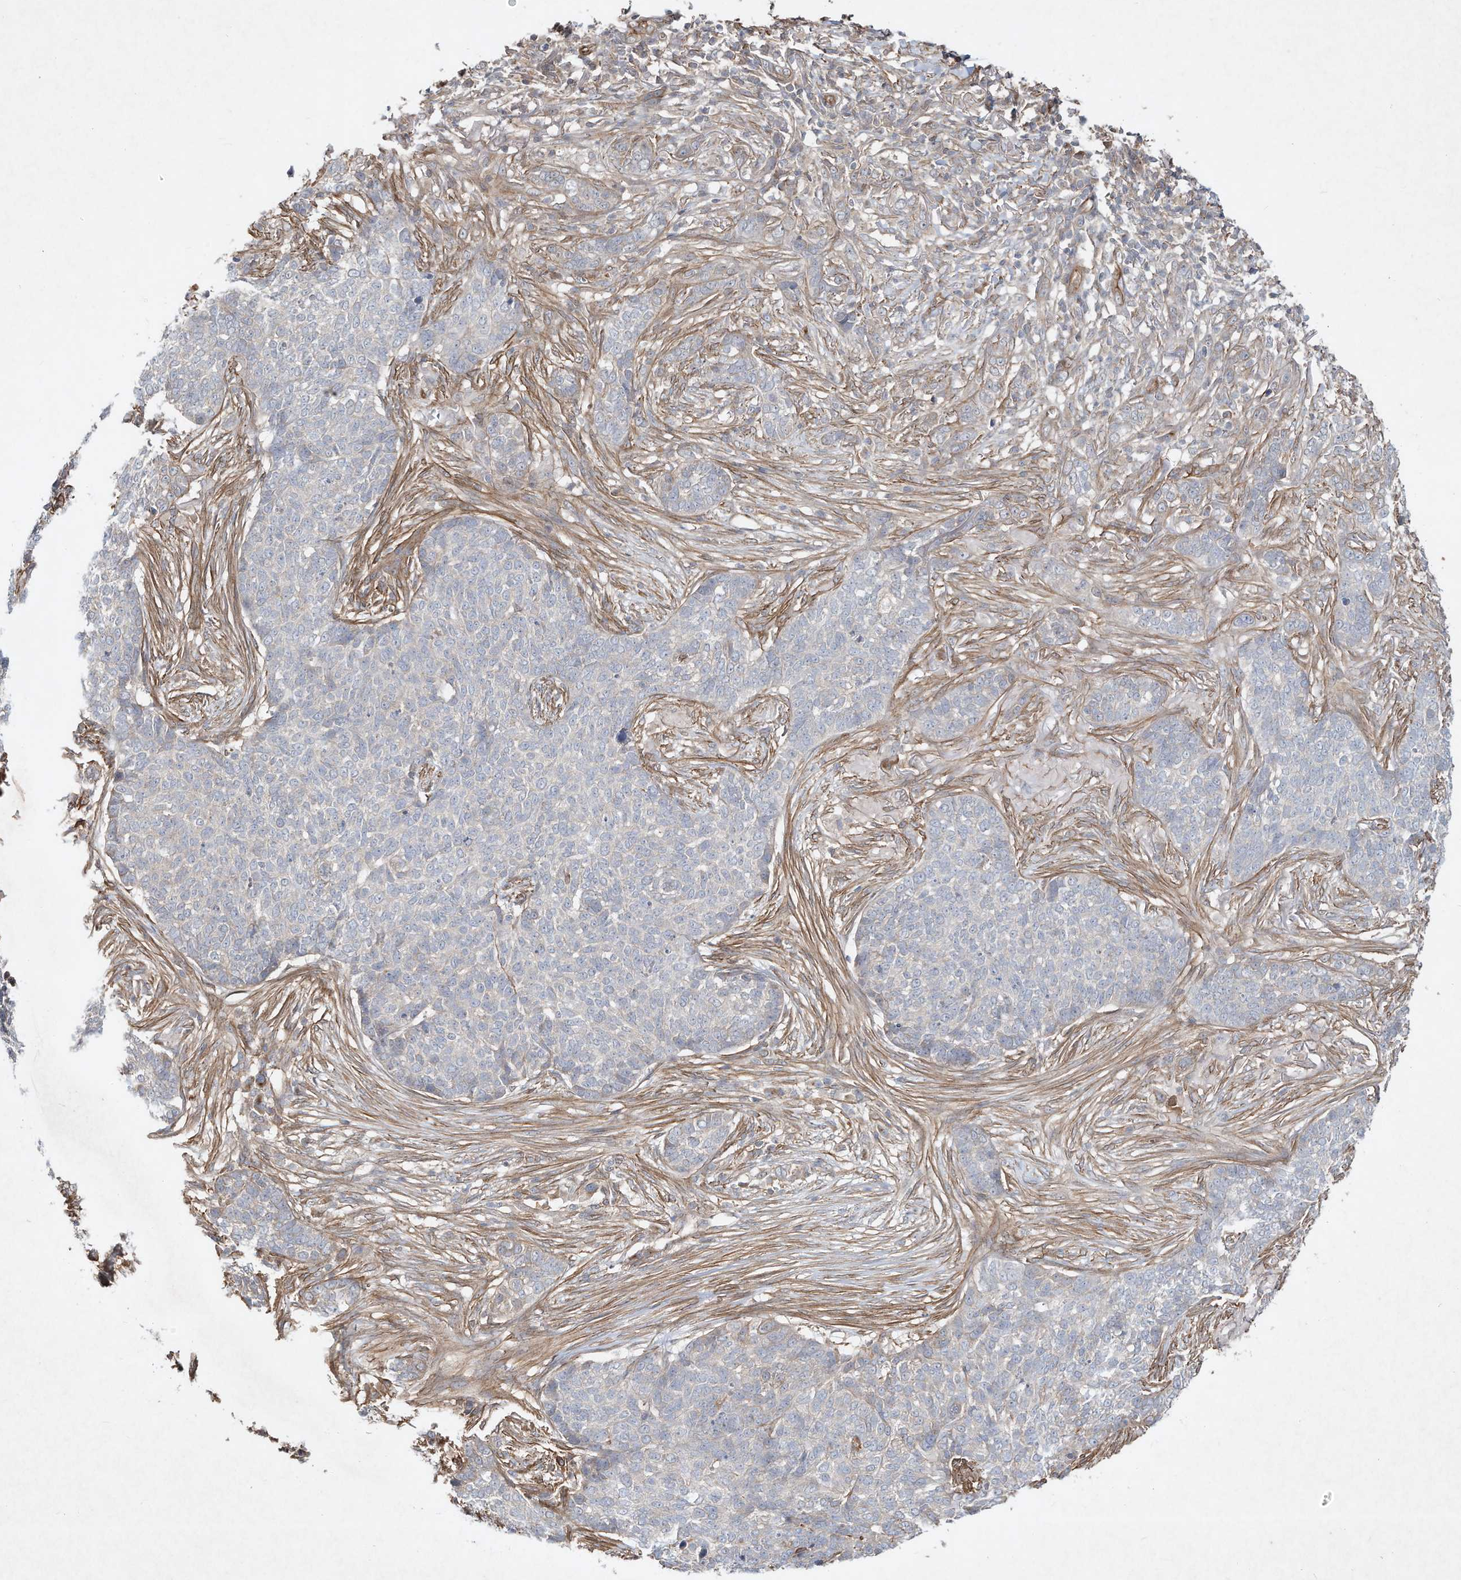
{"staining": {"intensity": "negative", "quantity": "none", "location": "none"}, "tissue": "skin cancer", "cell_type": "Tumor cells", "image_type": "cancer", "snomed": [{"axis": "morphology", "description": "Basal cell carcinoma"}, {"axis": "topography", "description": "Skin"}], "caption": "IHC of human skin cancer shows no positivity in tumor cells.", "gene": "HTR5A", "patient": {"sex": "male", "age": 85}}